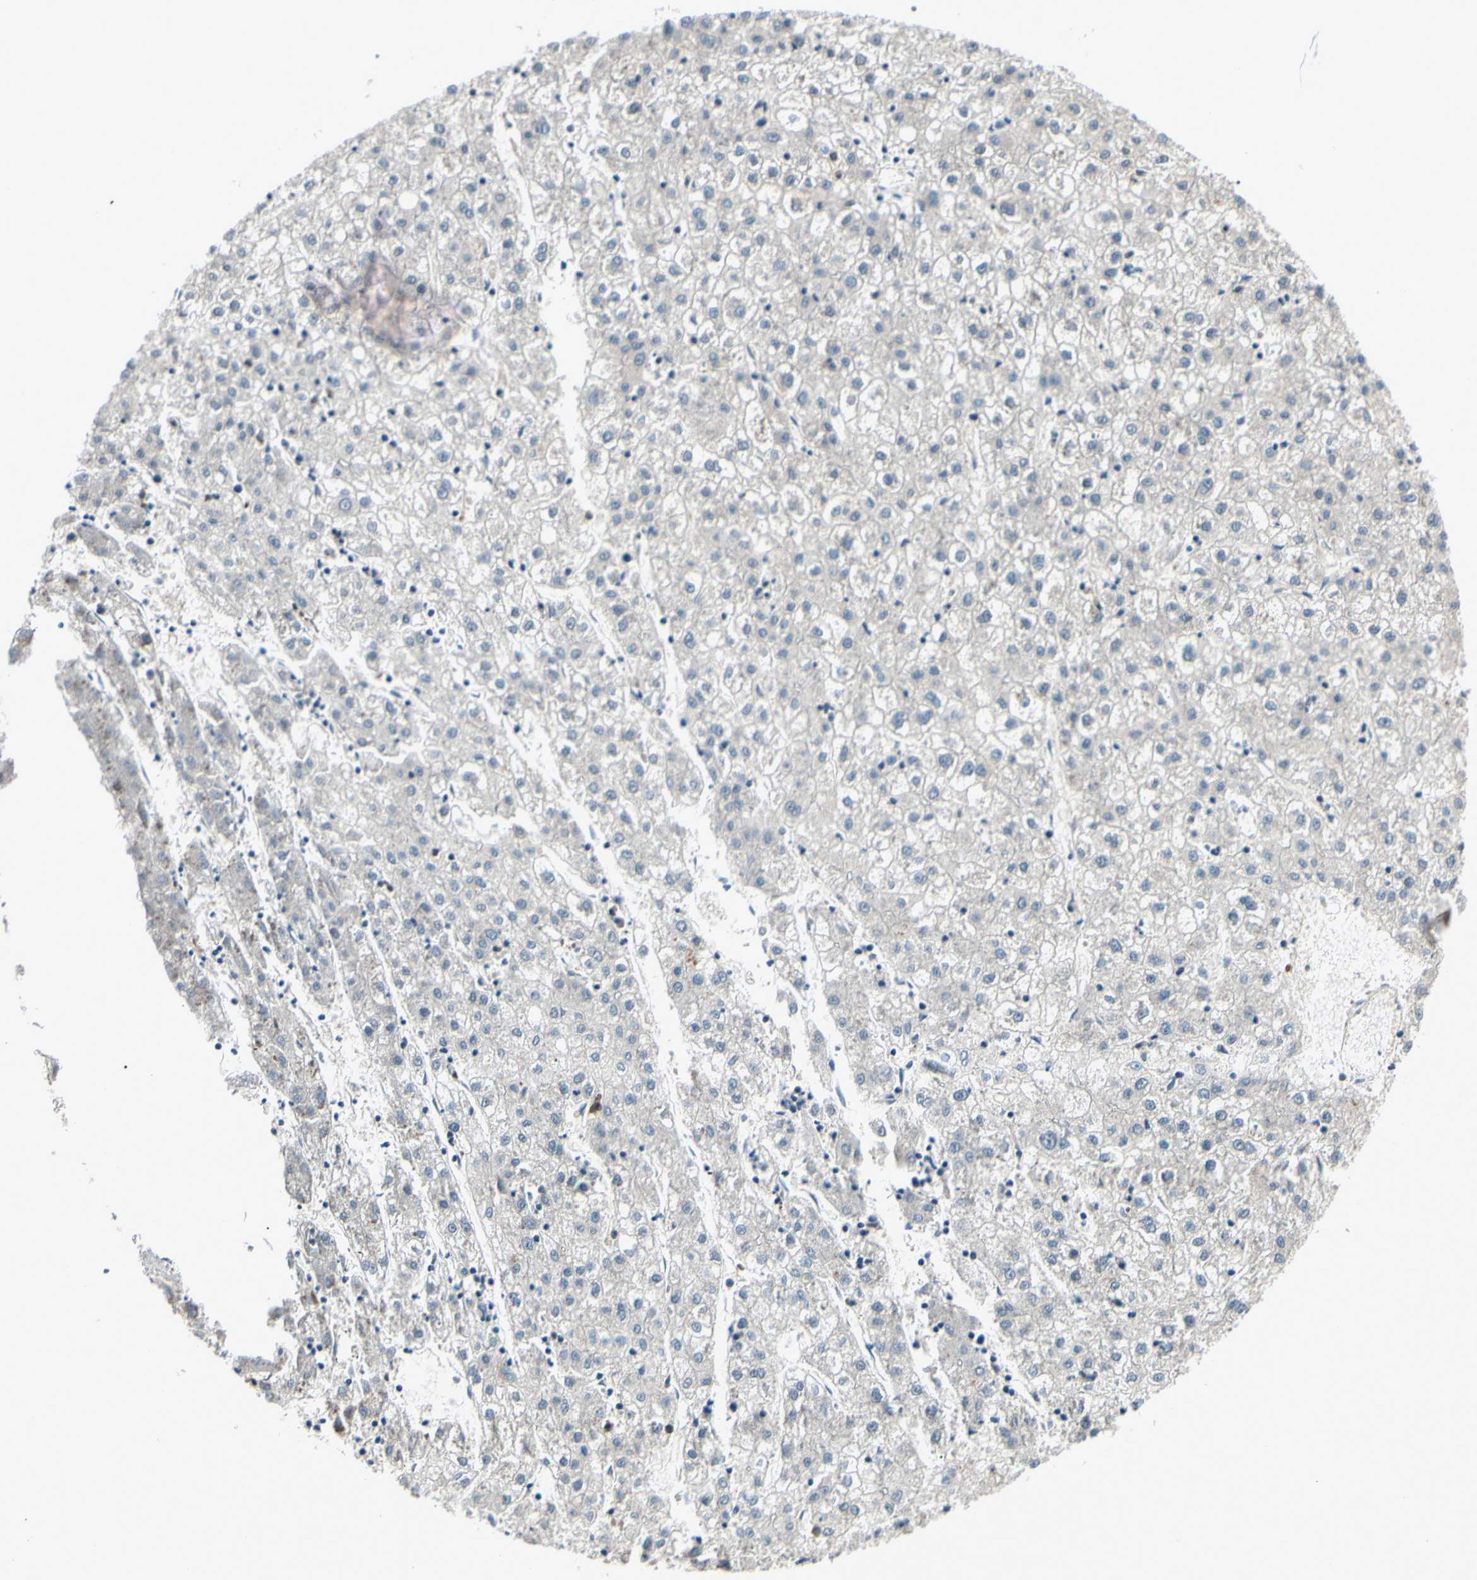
{"staining": {"intensity": "negative", "quantity": "none", "location": "none"}, "tissue": "liver cancer", "cell_type": "Tumor cells", "image_type": "cancer", "snomed": [{"axis": "morphology", "description": "Carcinoma, Hepatocellular, NOS"}, {"axis": "topography", "description": "Liver"}], "caption": "An immunohistochemistry image of hepatocellular carcinoma (liver) is shown. There is no staining in tumor cells of hepatocellular carcinoma (liver).", "gene": "CDH6", "patient": {"sex": "male", "age": 72}}